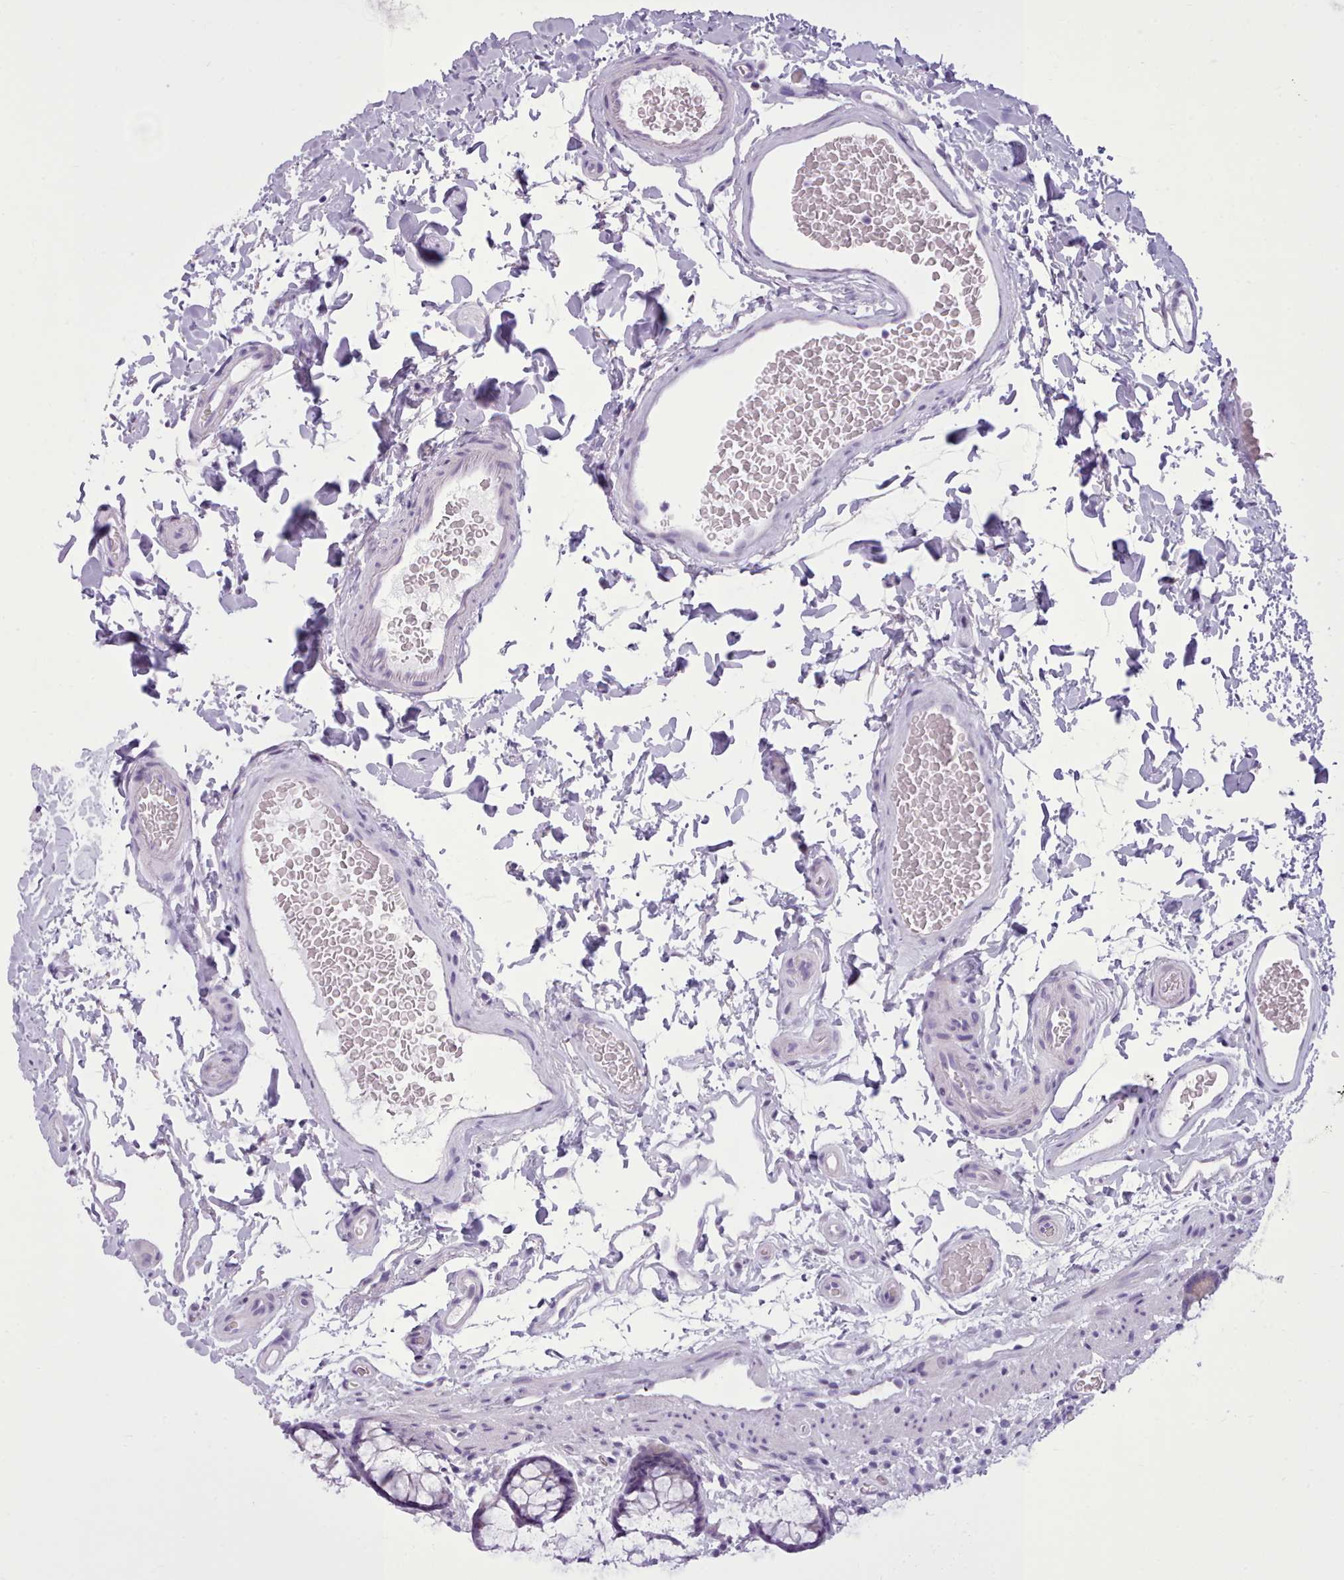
{"staining": {"intensity": "negative", "quantity": "none", "location": "none"}, "tissue": "colon", "cell_type": "Endothelial cells", "image_type": "normal", "snomed": [{"axis": "morphology", "description": "Normal tissue, NOS"}, {"axis": "topography", "description": "Colon"}], "caption": "A high-resolution photomicrograph shows immunohistochemistry (IHC) staining of unremarkable colon, which shows no significant positivity in endothelial cells.", "gene": "FBXO48", "patient": {"sex": "female", "age": 82}}